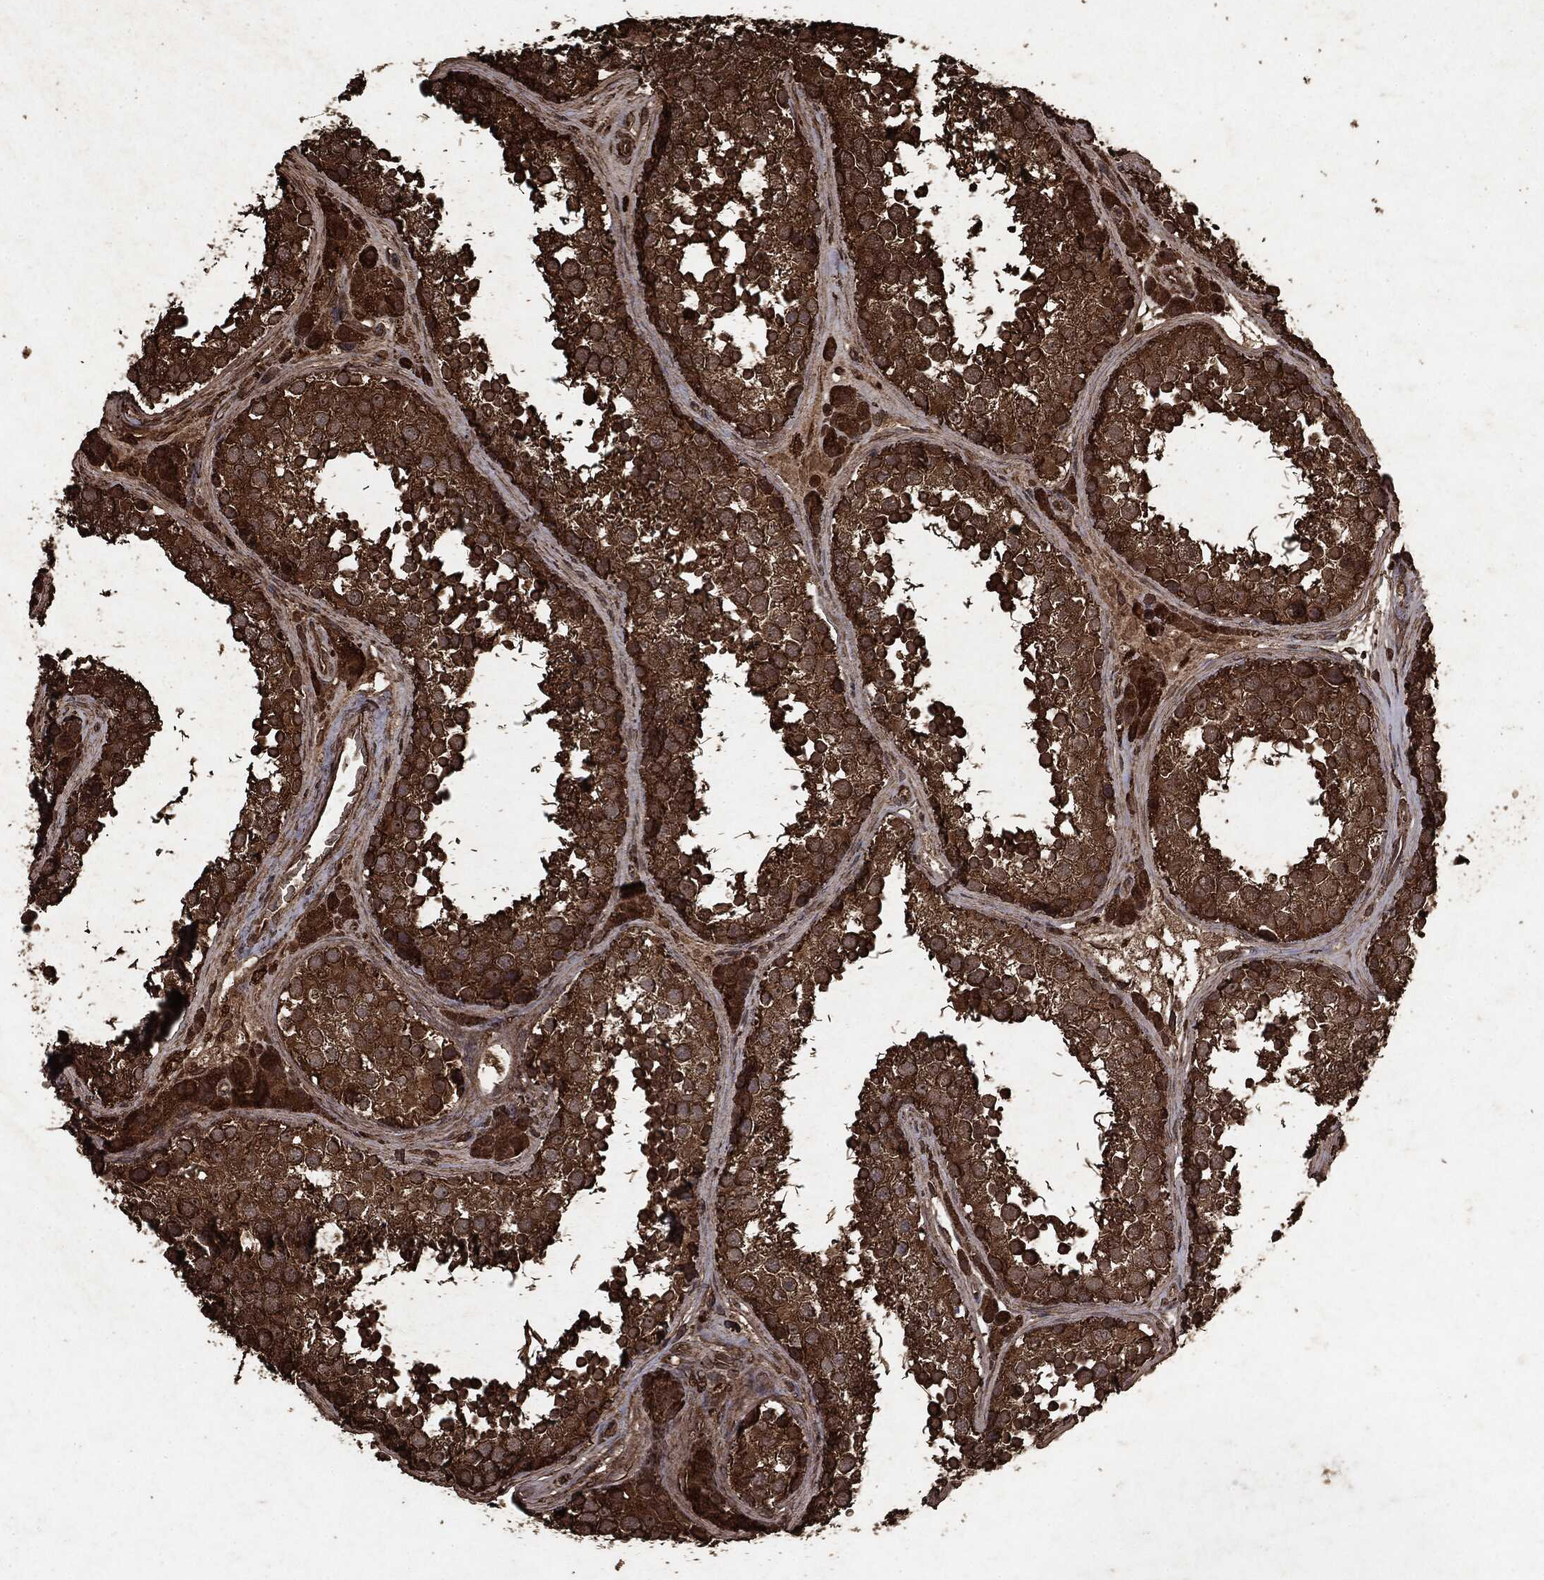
{"staining": {"intensity": "strong", "quantity": ">75%", "location": "cytoplasmic/membranous"}, "tissue": "testis", "cell_type": "Cells in seminiferous ducts", "image_type": "normal", "snomed": [{"axis": "morphology", "description": "Normal tissue, NOS"}, {"axis": "topography", "description": "Testis"}], "caption": "Unremarkable testis displays strong cytoplasmic/membranous expression in approximately >75% of cells in seminiferous ducts.", "gene": "ARAF", "patient": {"sex": "male", "age": 41}}